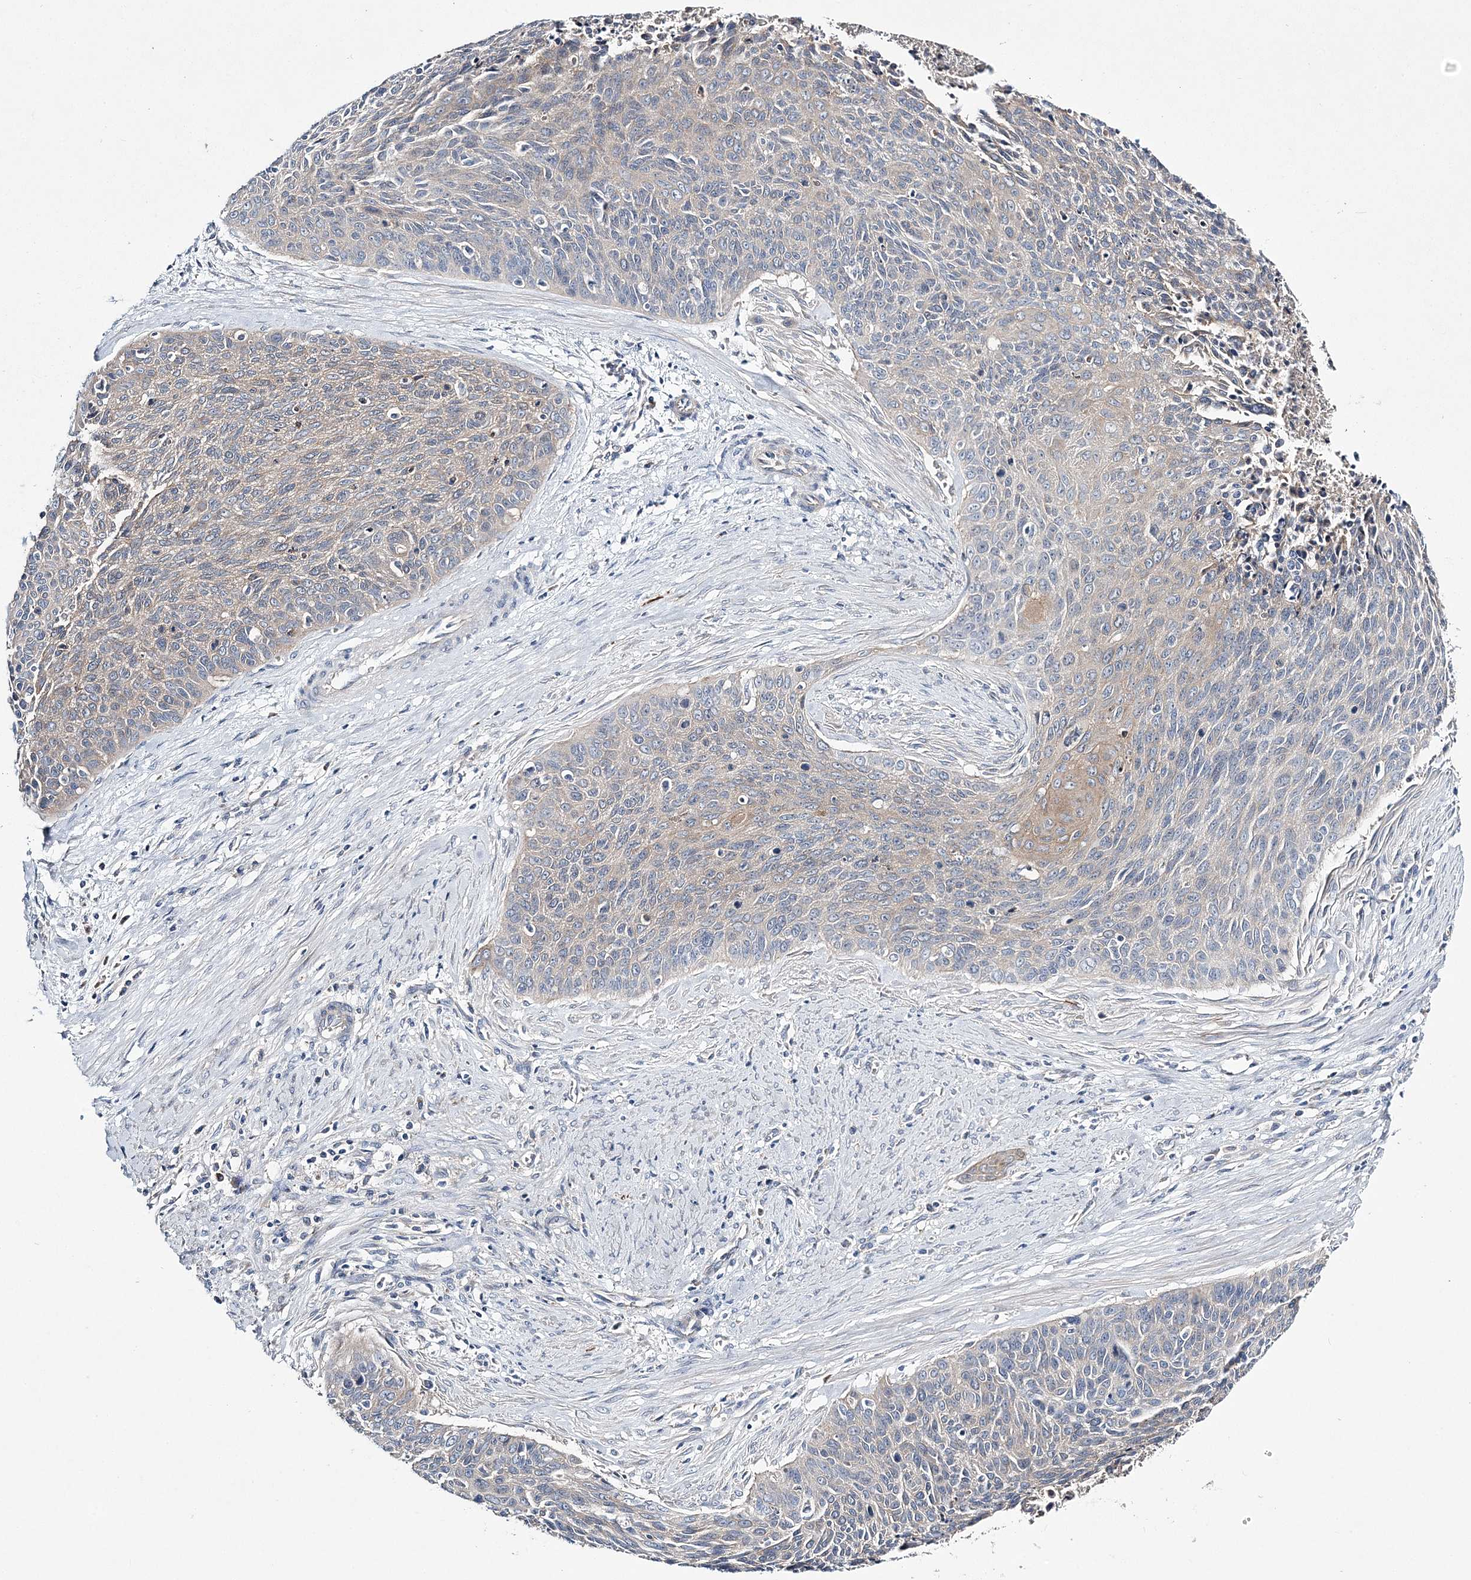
{"staining": {"intensity": "weak", "quantity": "25%-75%", "location": "cytoplasmic/membranous"}, "tissue": "cervical cancer", "cell_type": "Tumor cells", "image_type": "cancer", "snomed": [{"axis": "morphology", "description": "Squamous cell carcinoma, NOS"}, {"axis": "topography", "description": "Cervix"}], "caption": "Tumor cells show weak cytoplasmic/membranous positivity in about 25%-75% of cells in cervical cancer.", "gene": "ATP11B", "patient": {"sex": "female", "age": 55}}